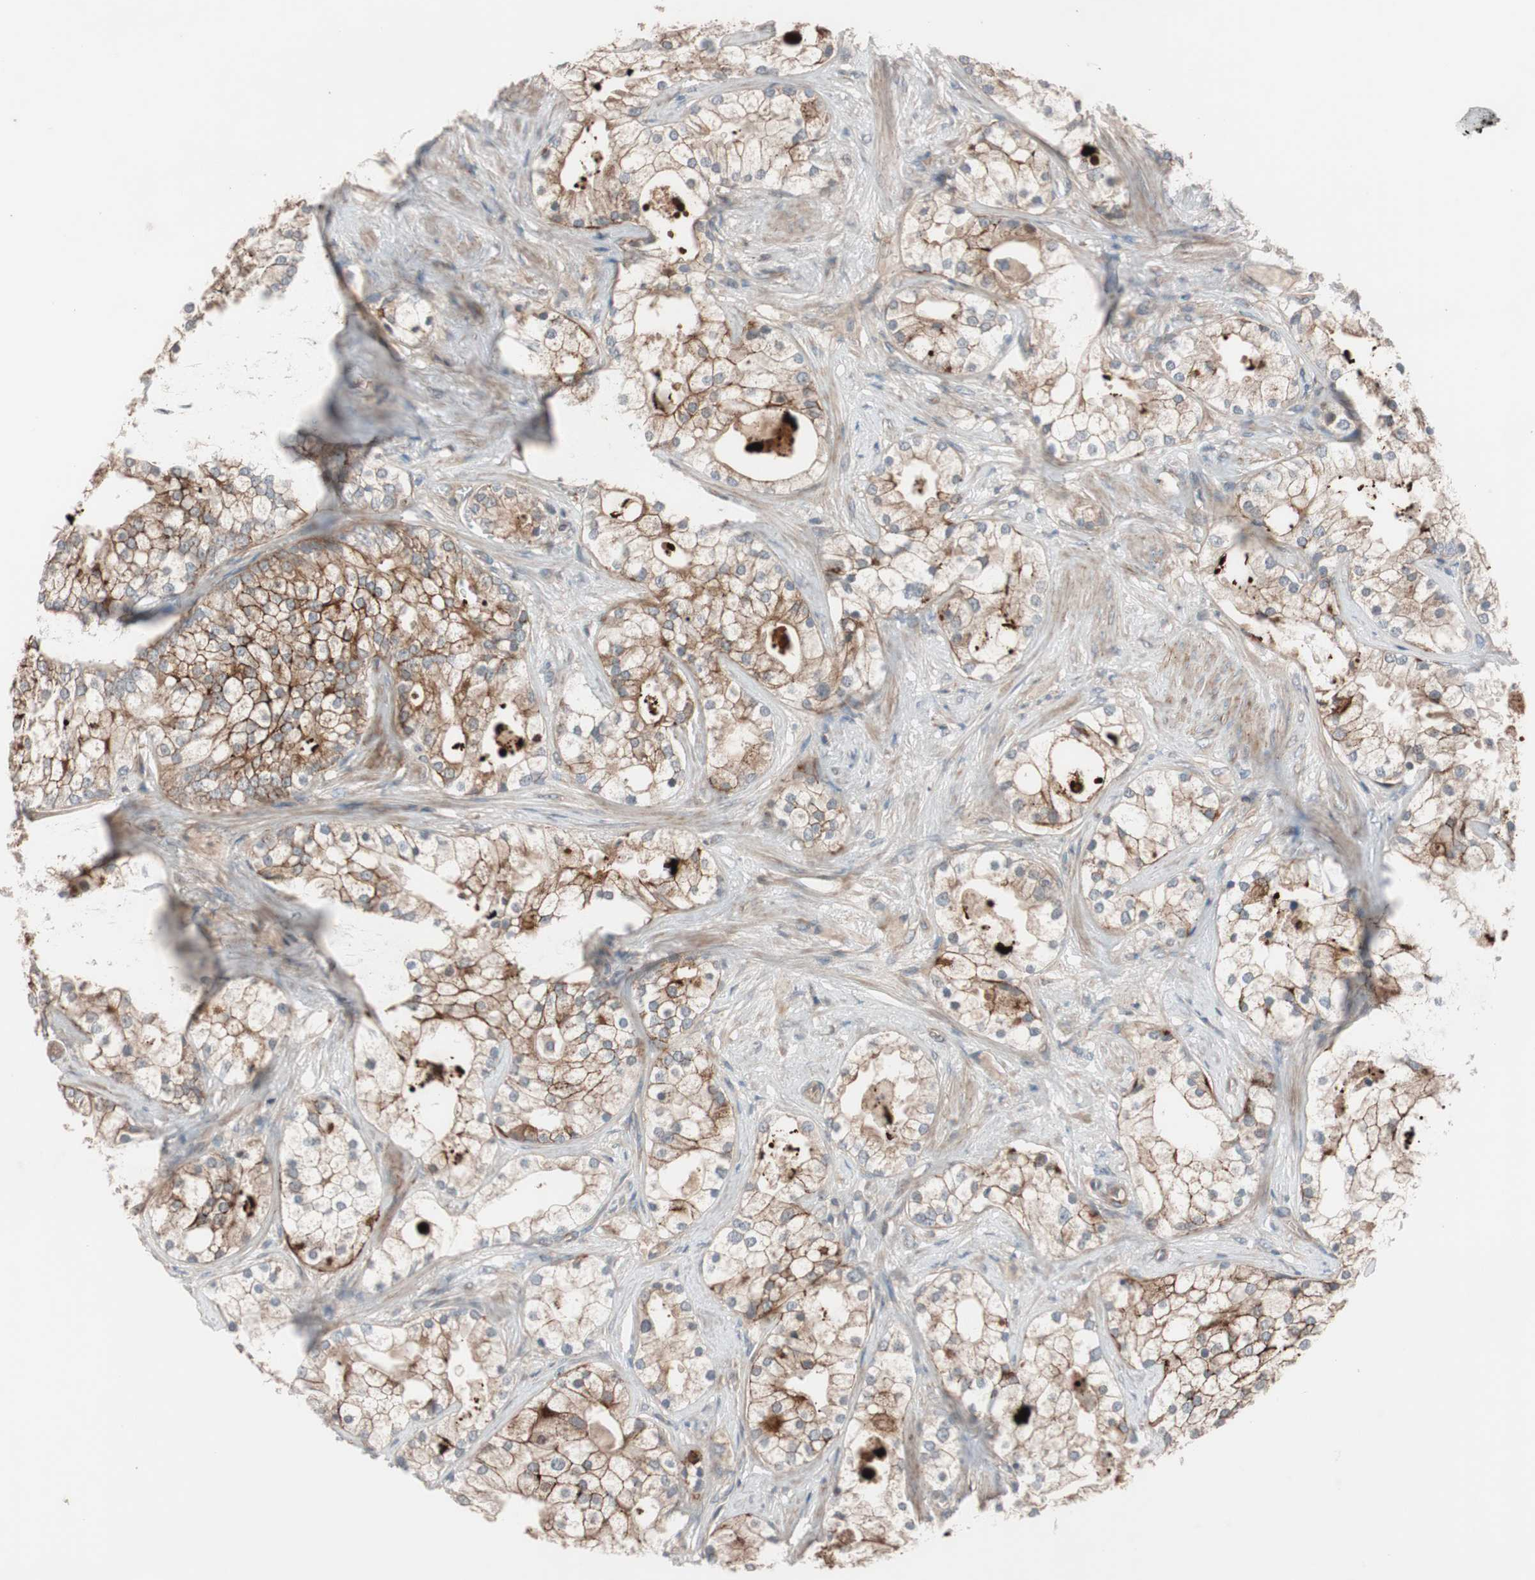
{"staining": {"intensity": "strong", "quantity": ">75%", "location": "cytoplasmic/membranous"}, "tissue": "prostate cancer", "cell_type": "Tumor cells", "image_type": "cancer", "snomed": [{"axis": "morphology", "description": "Adenocarcinoma, Low grade"}, {"axis": "topography", "description": "Prostate"}], "caption": "Tumor cells show strong cytoplasmic/membranous expression in about >75% of cells in prostate adenocarcinoma (low-grade). Ihc stains the protein of interest in brown and the nuclei are stained blue.", "gene": "SDC4", "patient": {"sex": "male", "age": 58}}